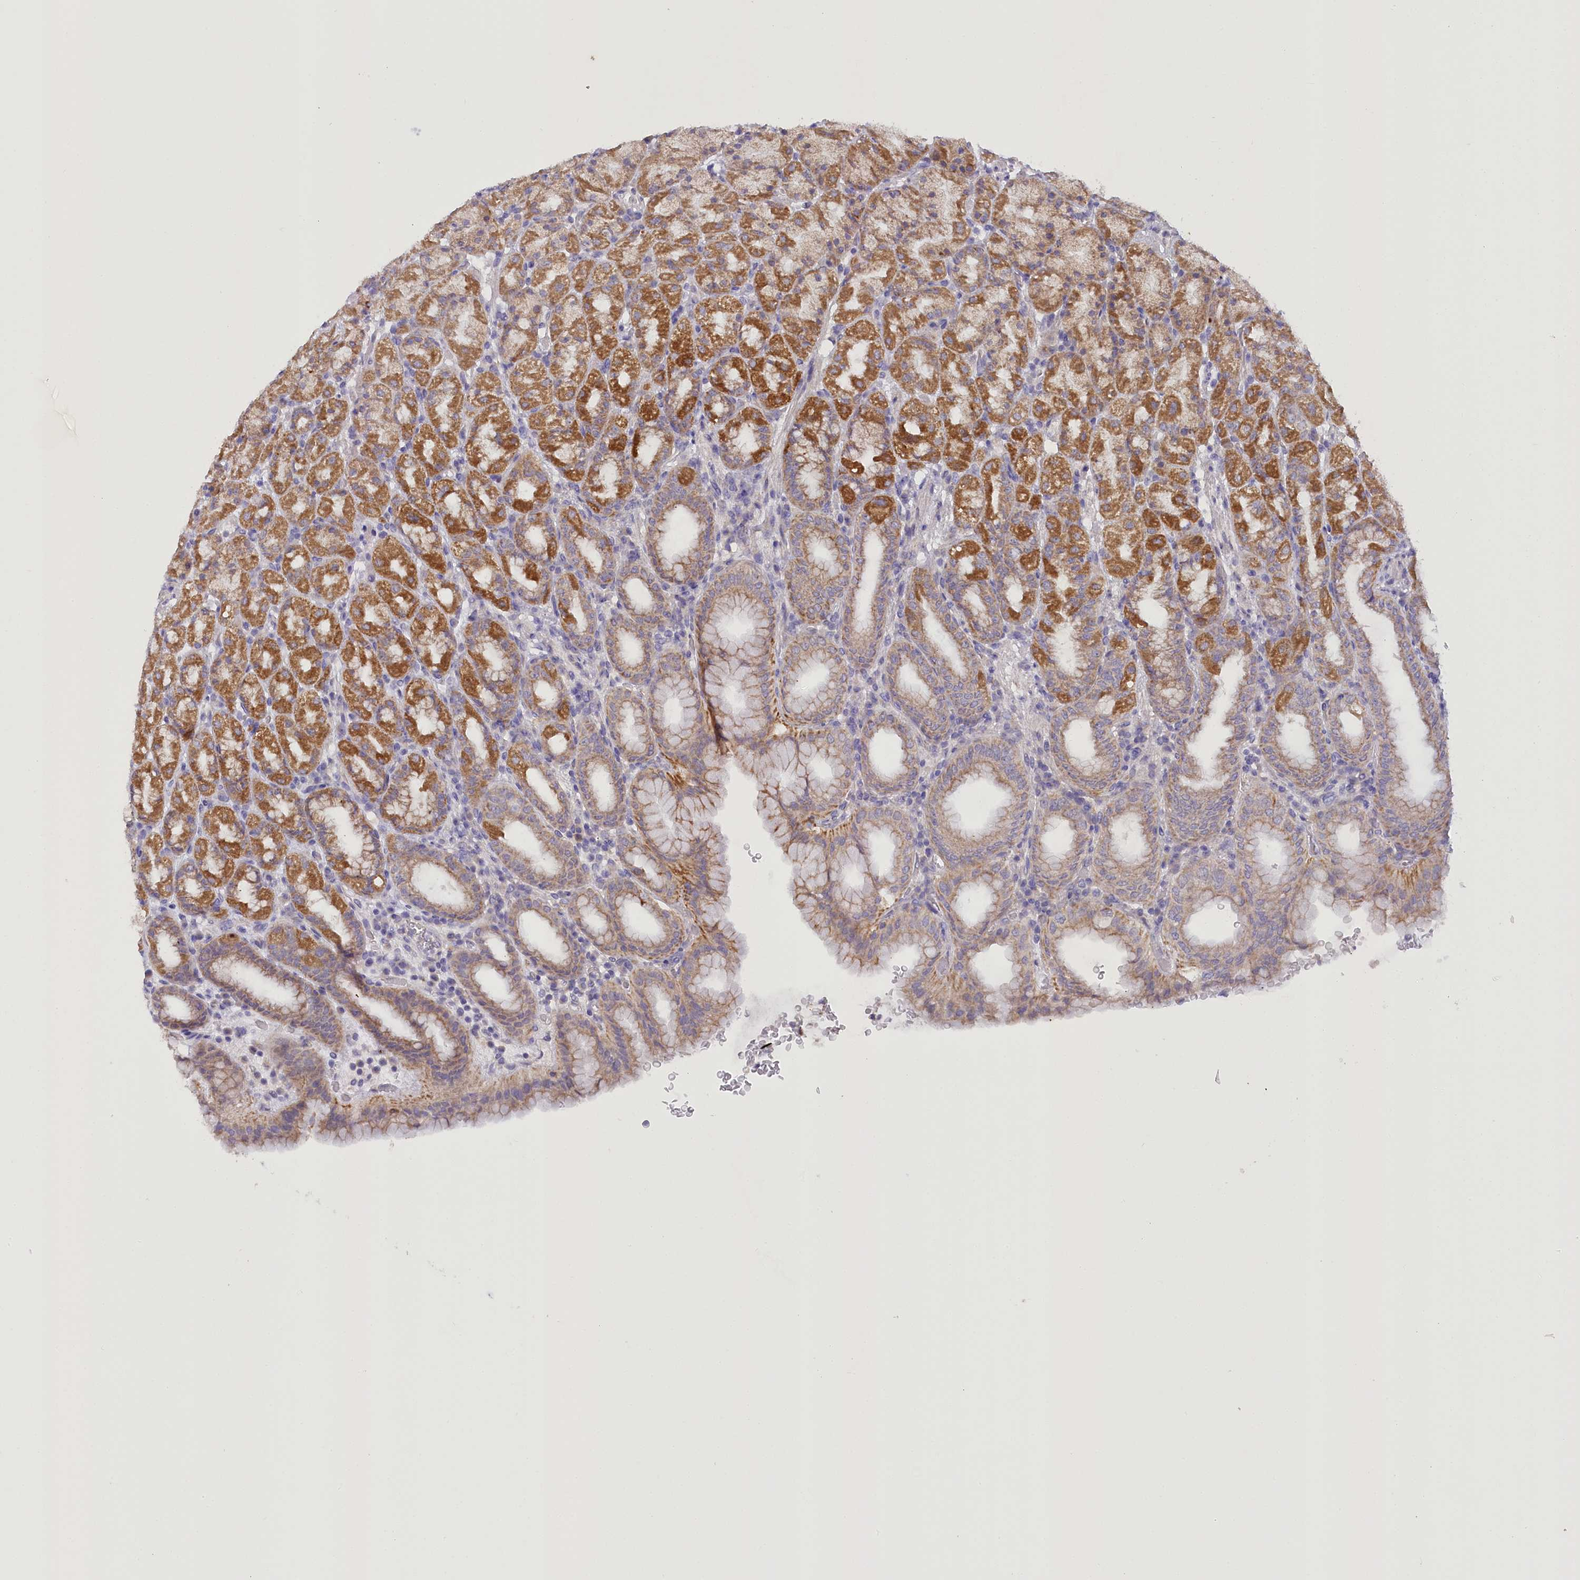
{"staining": {"intensity": "strong", "quantity": "25%-75%", "location": "cytoplasmic/membranous"}, "tissue": "stomach", "cell_type": "Glandular cells", "image_type": "normal", "snomed": [{"axis": "morphology", "description": "Normal tissue, NOS"}, {"axis": "topography", "description": "Stomach, upper"}], "caption": "Strong cytoplasmic/membranous positivity for a protein is seen in about 25%-75% of glandular cells of normal stomach using IHC.", "gene": "DCUN1D1", "patient": {"sex": "male", "age": 68}}